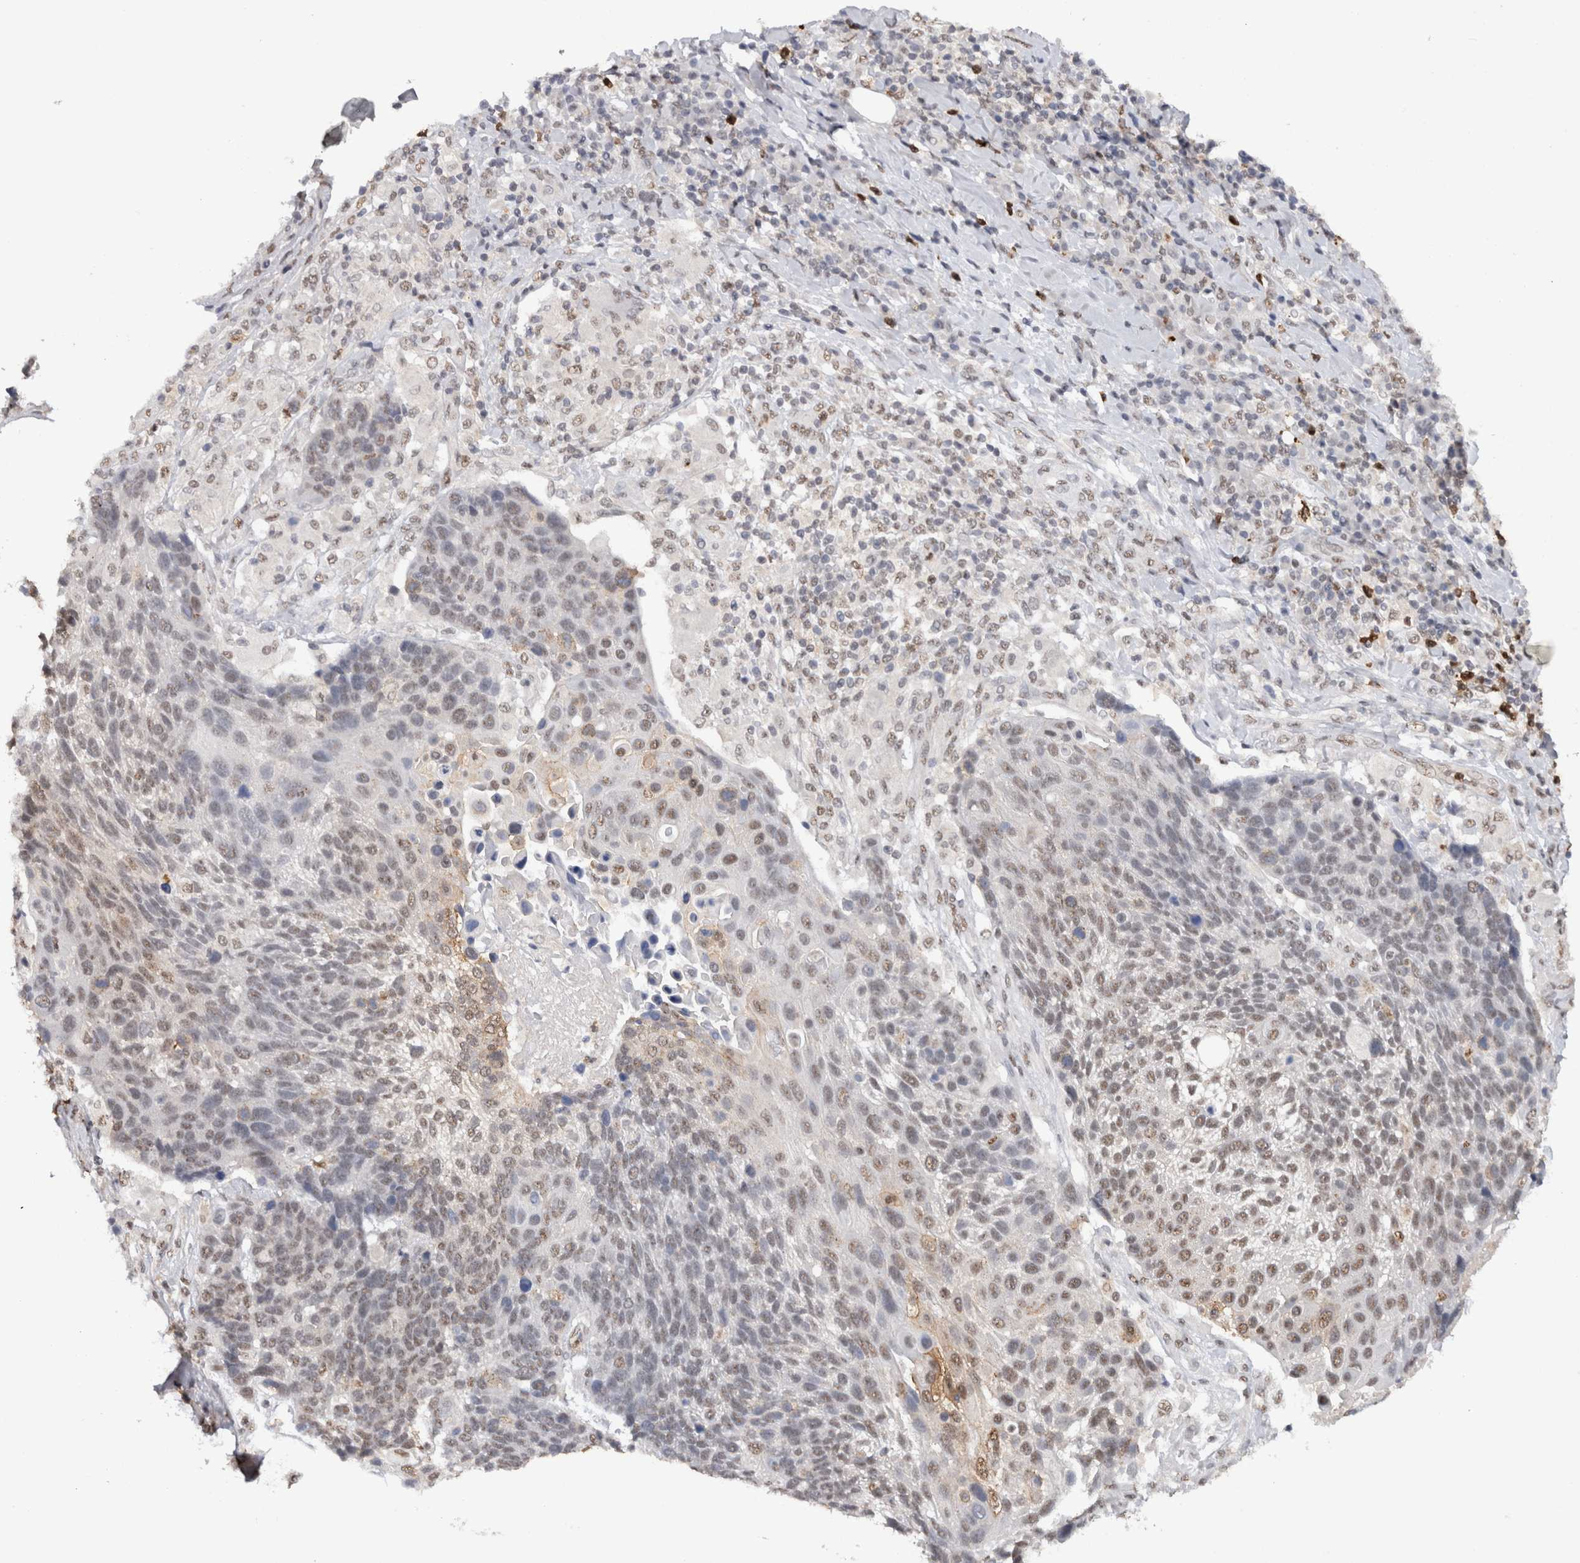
{"staining": {"intensity": "weak", "quantity": "25%-75%", "location": "nuclear"}, "tissue": "lung cancer", "cell_type": "Tumor cells", "image_type": "cancer", "snomed": [{"axis": "morphology", "description": "Squamous cell carcinoma, NOS"}, {"axis": "topography", "description": "Lung"}], "caption": "Lung squamous cell carcinoma stained with a brown dye displays weak nuclear positive staining in about 25%-75% of tumor cells.", "gene": "RPS6KA2", "patient": {"sex": "male", "age": 66}}